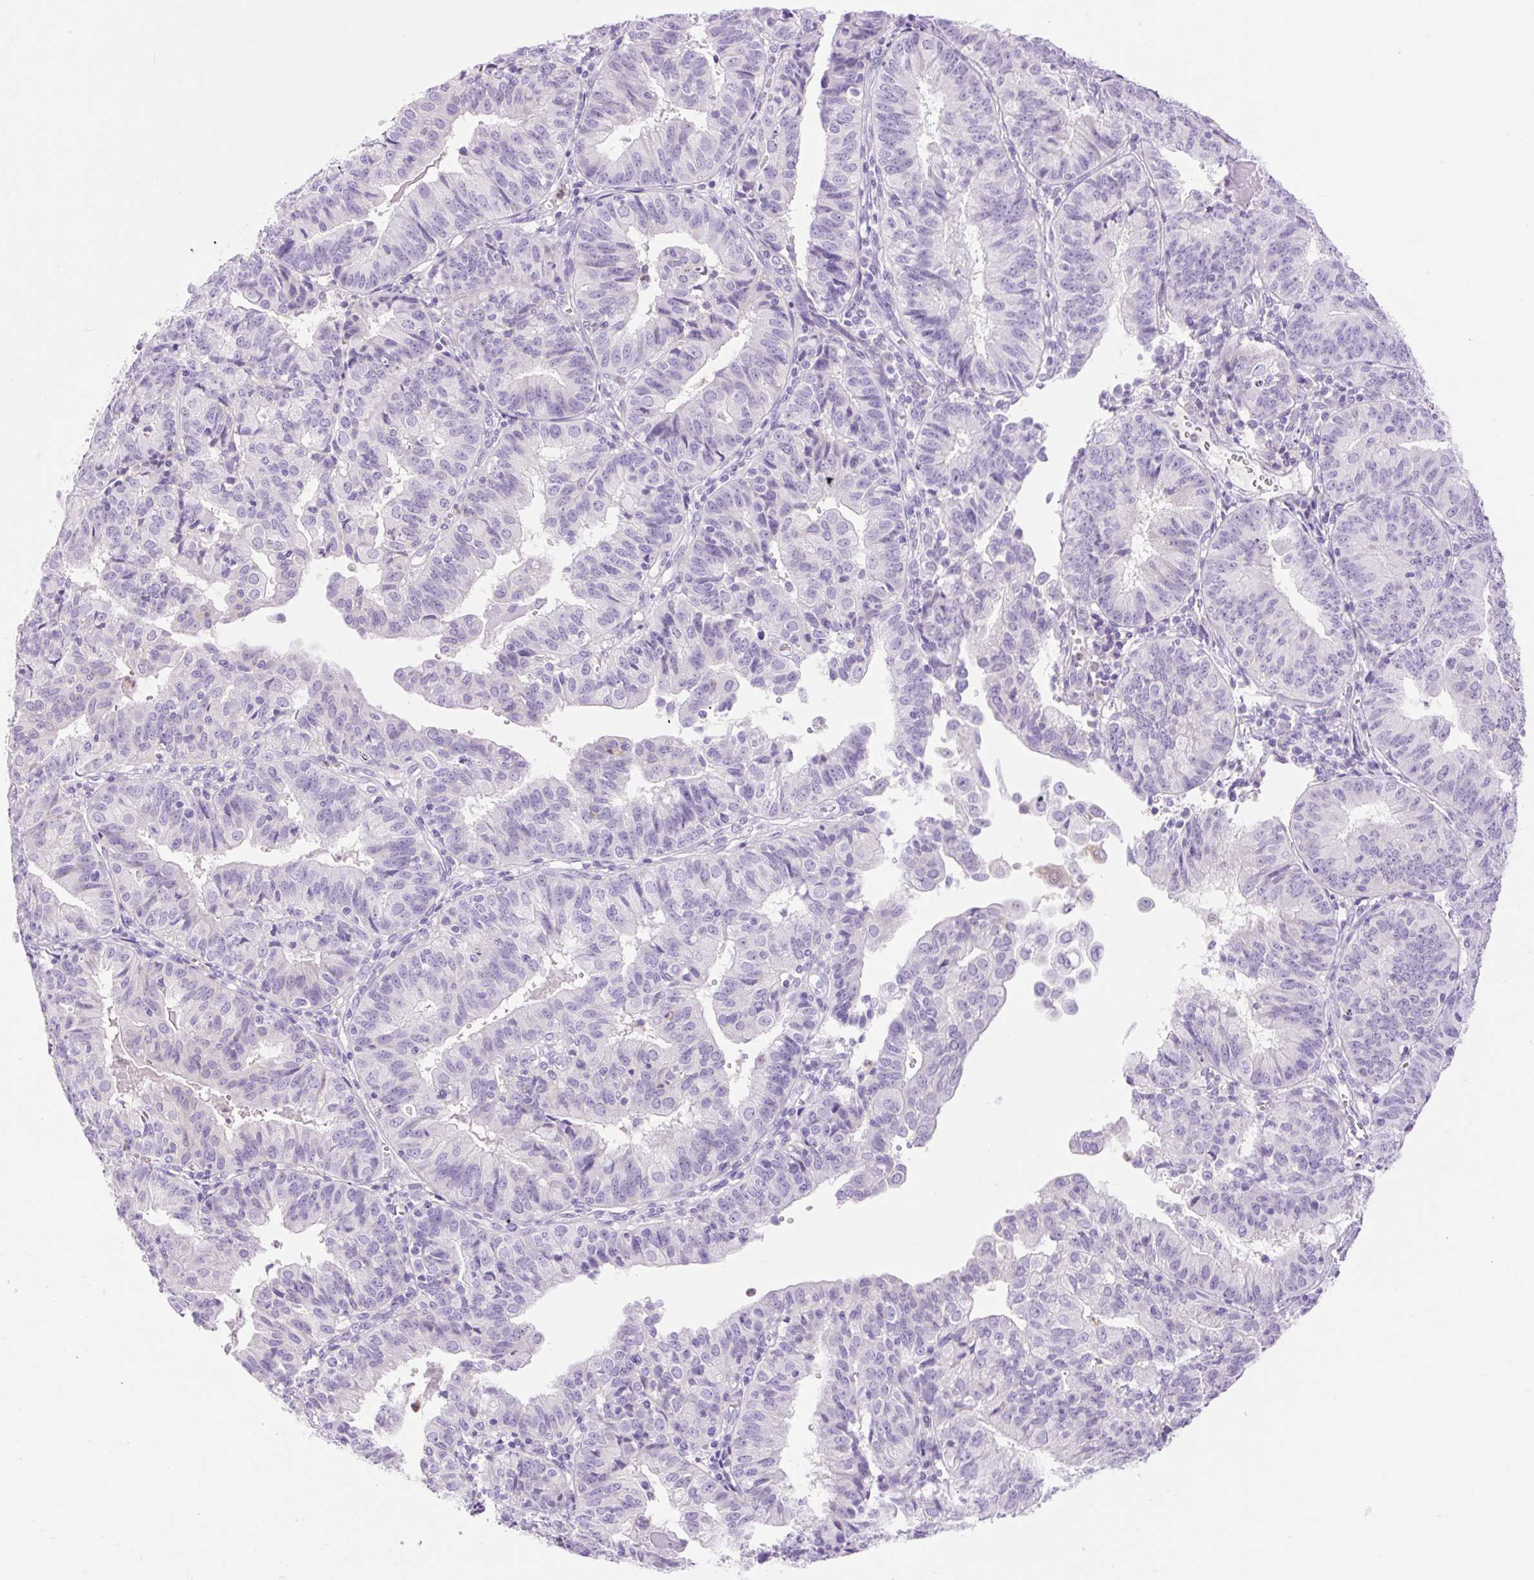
{"staining": {"intensity": "negative", "quantity": "none", "location": "none"}, "tissue": "endometrial cancer", "cell_type": "Tumor cells", "image_type": "cancer", "snomed": [{"axis": "morphology", "description": "Adenocarcinoma, NOS"}, {"axis": "topography", "description": "Endometrium"}], "caption": "An immunohistochemistry (IHC) histopathology image of endometrial adenocarcinoma is shown. There is no staining in tumor cells of endometrial adenocarcinoma.", "gene": "SLC25A40", "patient": {"sex": "female", "age": 56}}